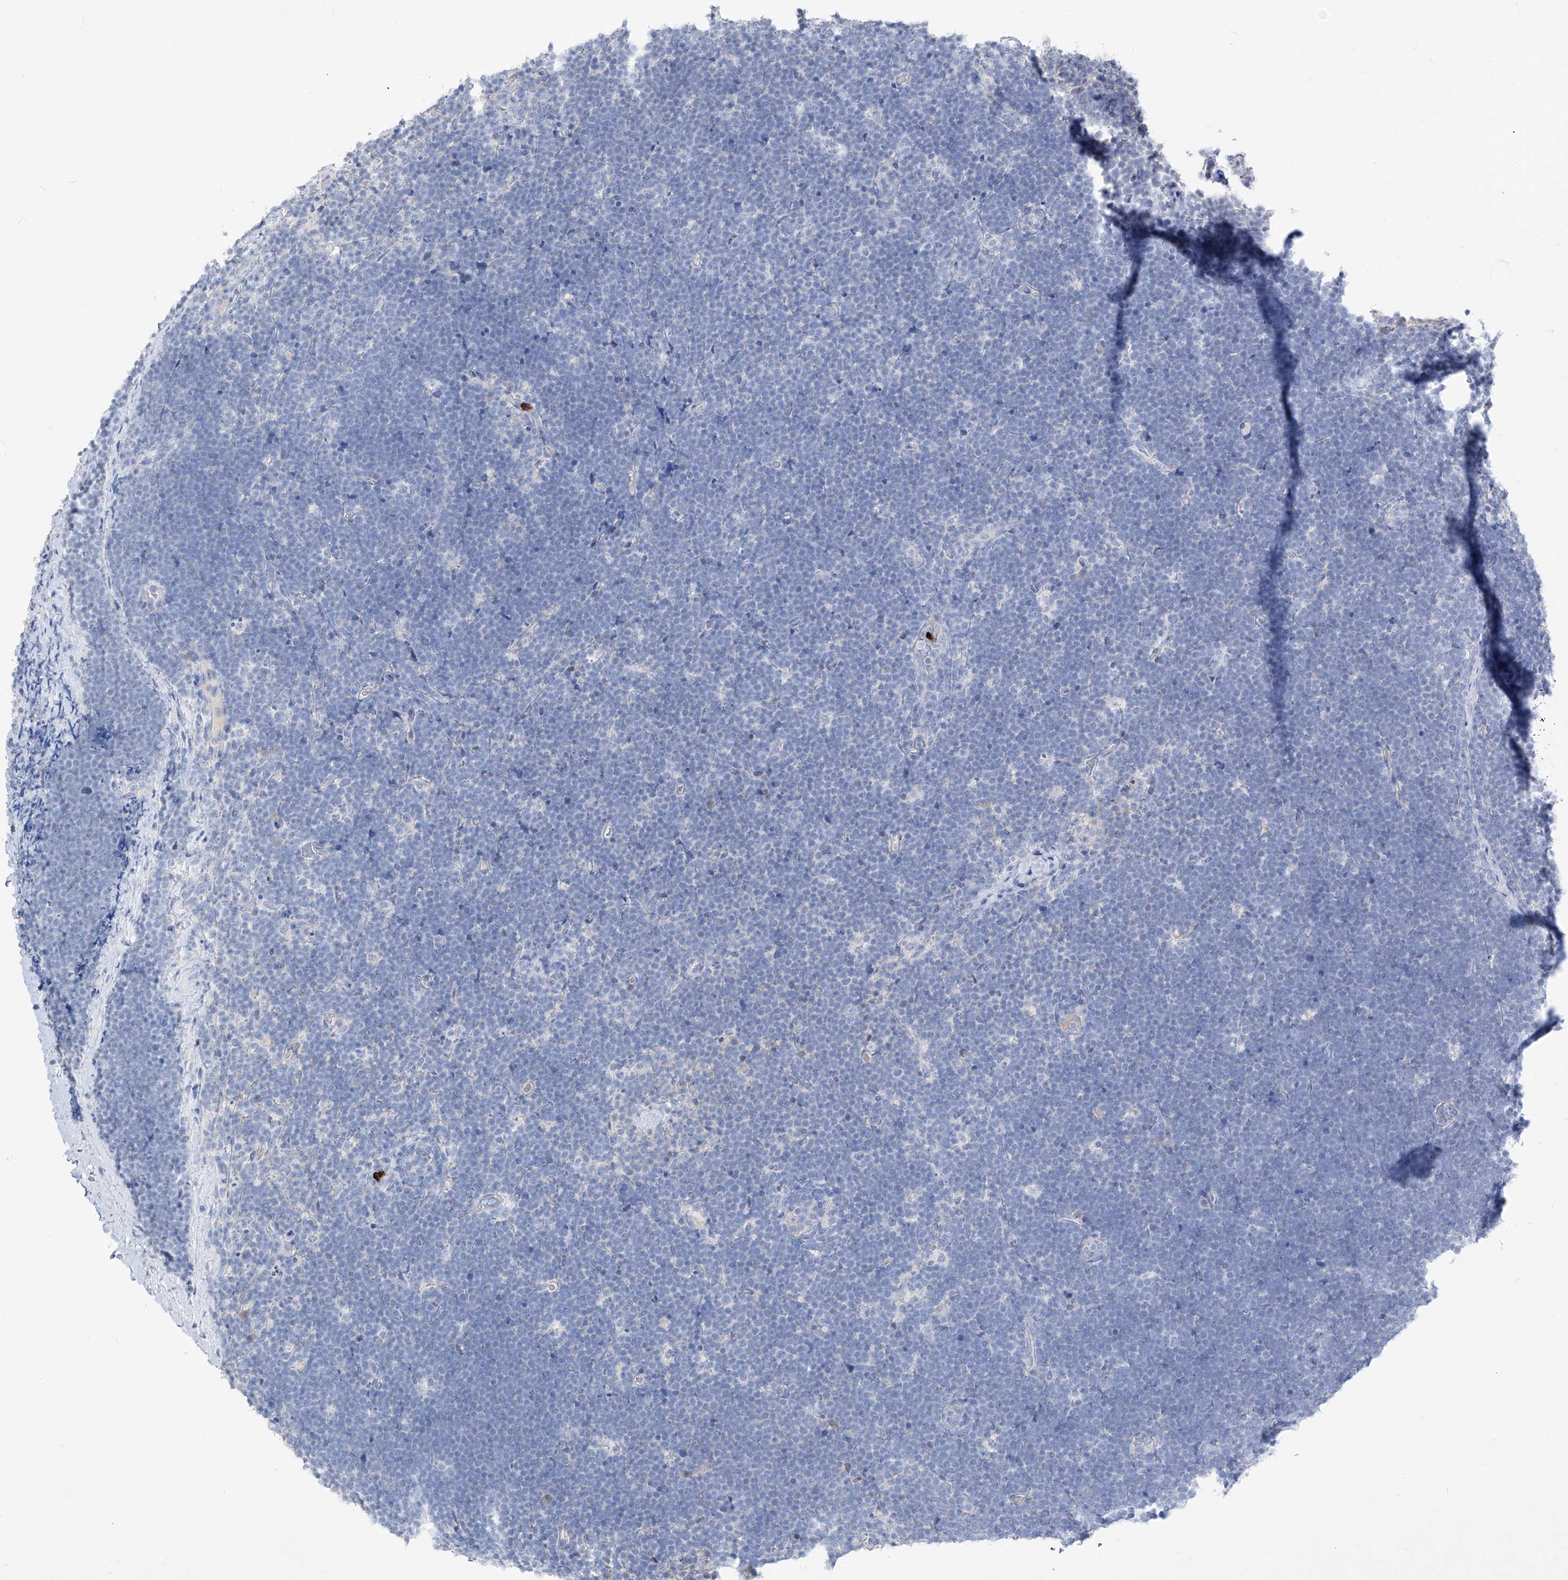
{"staining": {"intensity": "negative", "quantity": "none", "location": "none"}, "tissue": "lymphoma", "cell_type": "Tumor cells", "image_type": "cancer", "snomed": [{"axis": "morphology", "description": "Malignant lymphoma, non-Hodgkin's type, High grade"}, {"axis": "topography", "description": "Lymph node"}], "caption": "Tumor cells show no significant protein positivity in high-grade malignant lymphoma, non-Hodgkin's type.", "gene": "FRS3", "patient": {"sex": "male", "age": 13}}